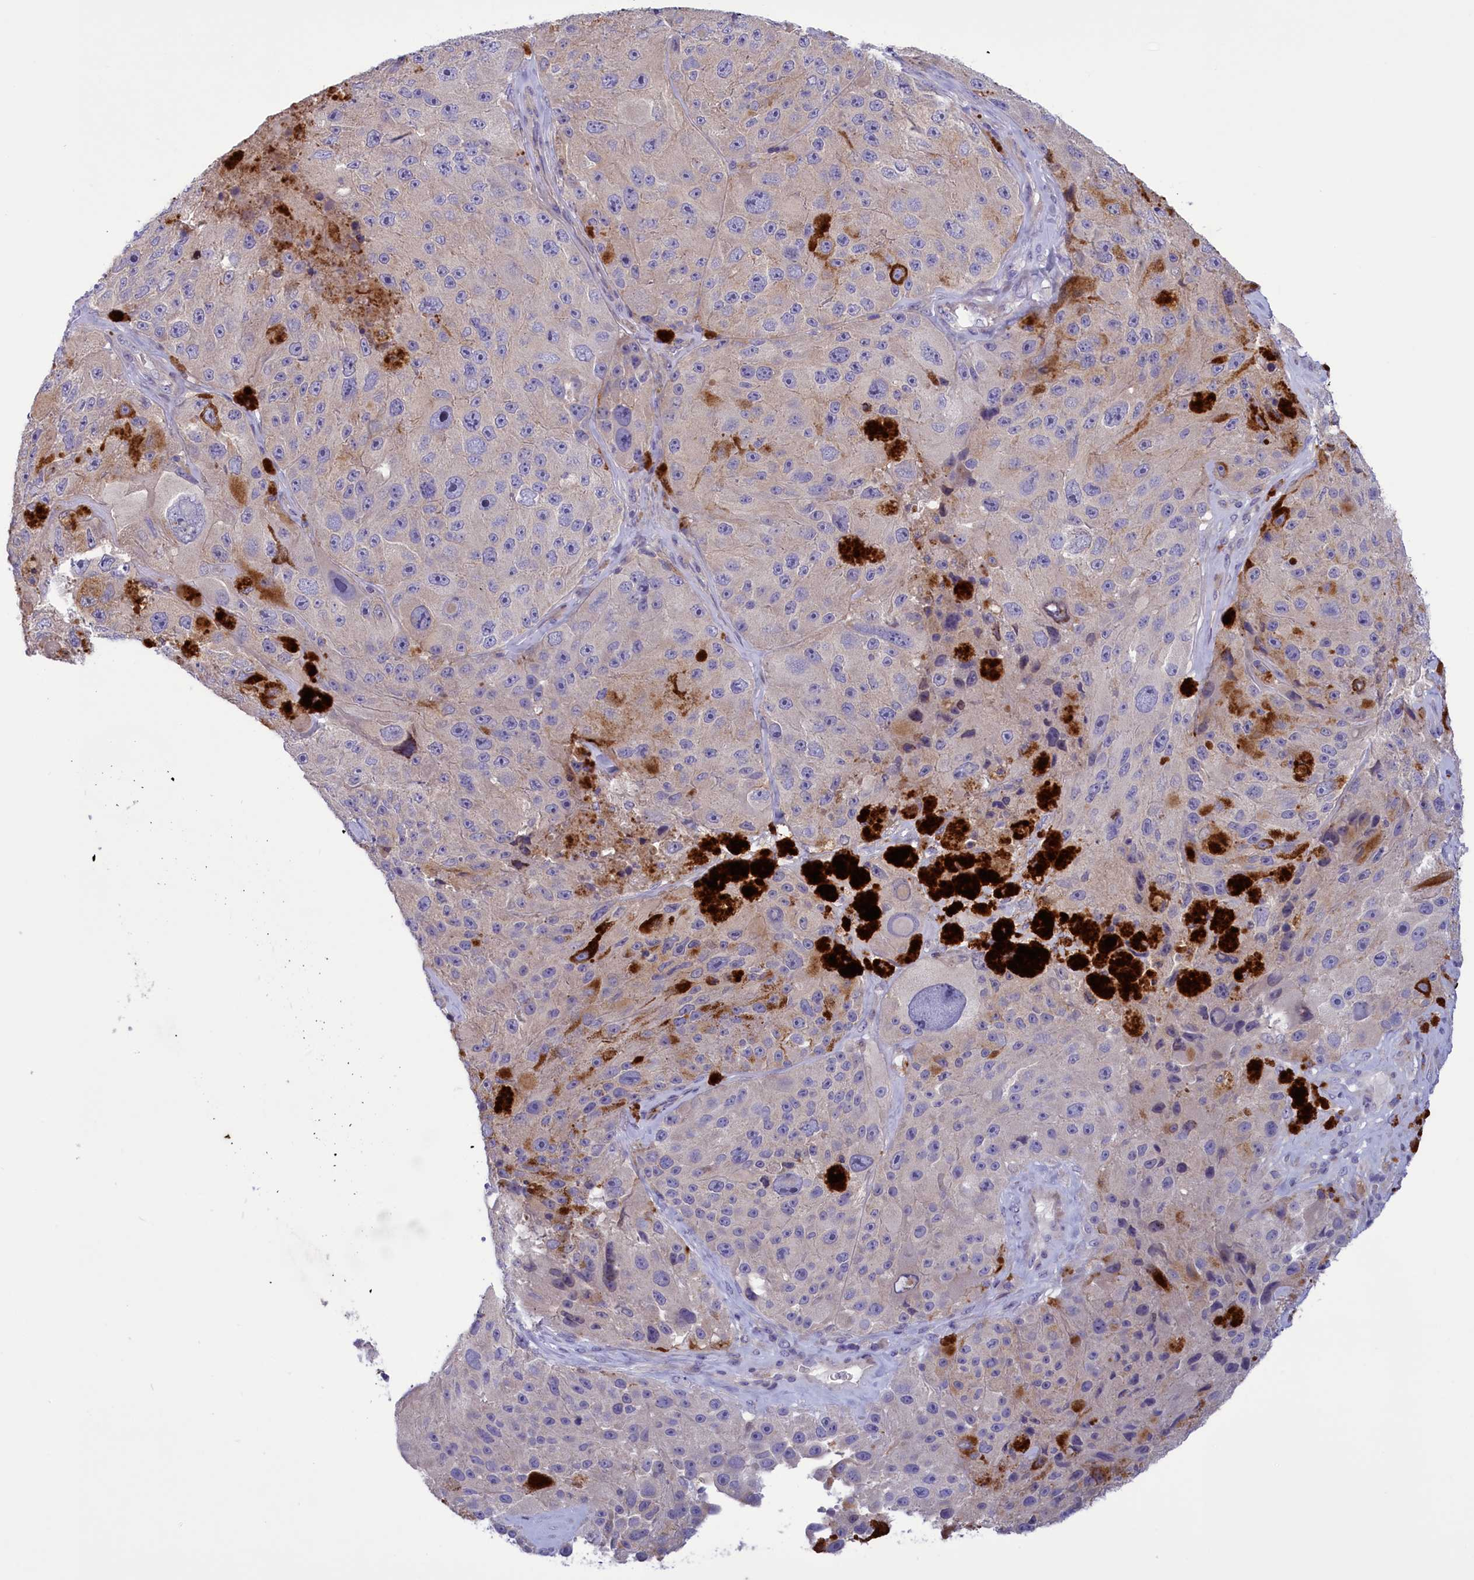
{"staining": {"intensity": "negative", "quantity": "none", "location": "none"}, "tissue": "melanoma", "cell_type": "Tumor cells", "image_type": "cancer", "snomed": [{"axis": "morphology", "description": "Malignant melanoma, Metastatic site"}, {"axis": "topography", "description": "Lymph node"}], "caption": "Tumor cells are negative for brown protein staining in melanoma.", "gene": "CORO2A", "patient": {"sex": "male", "age": 62}}